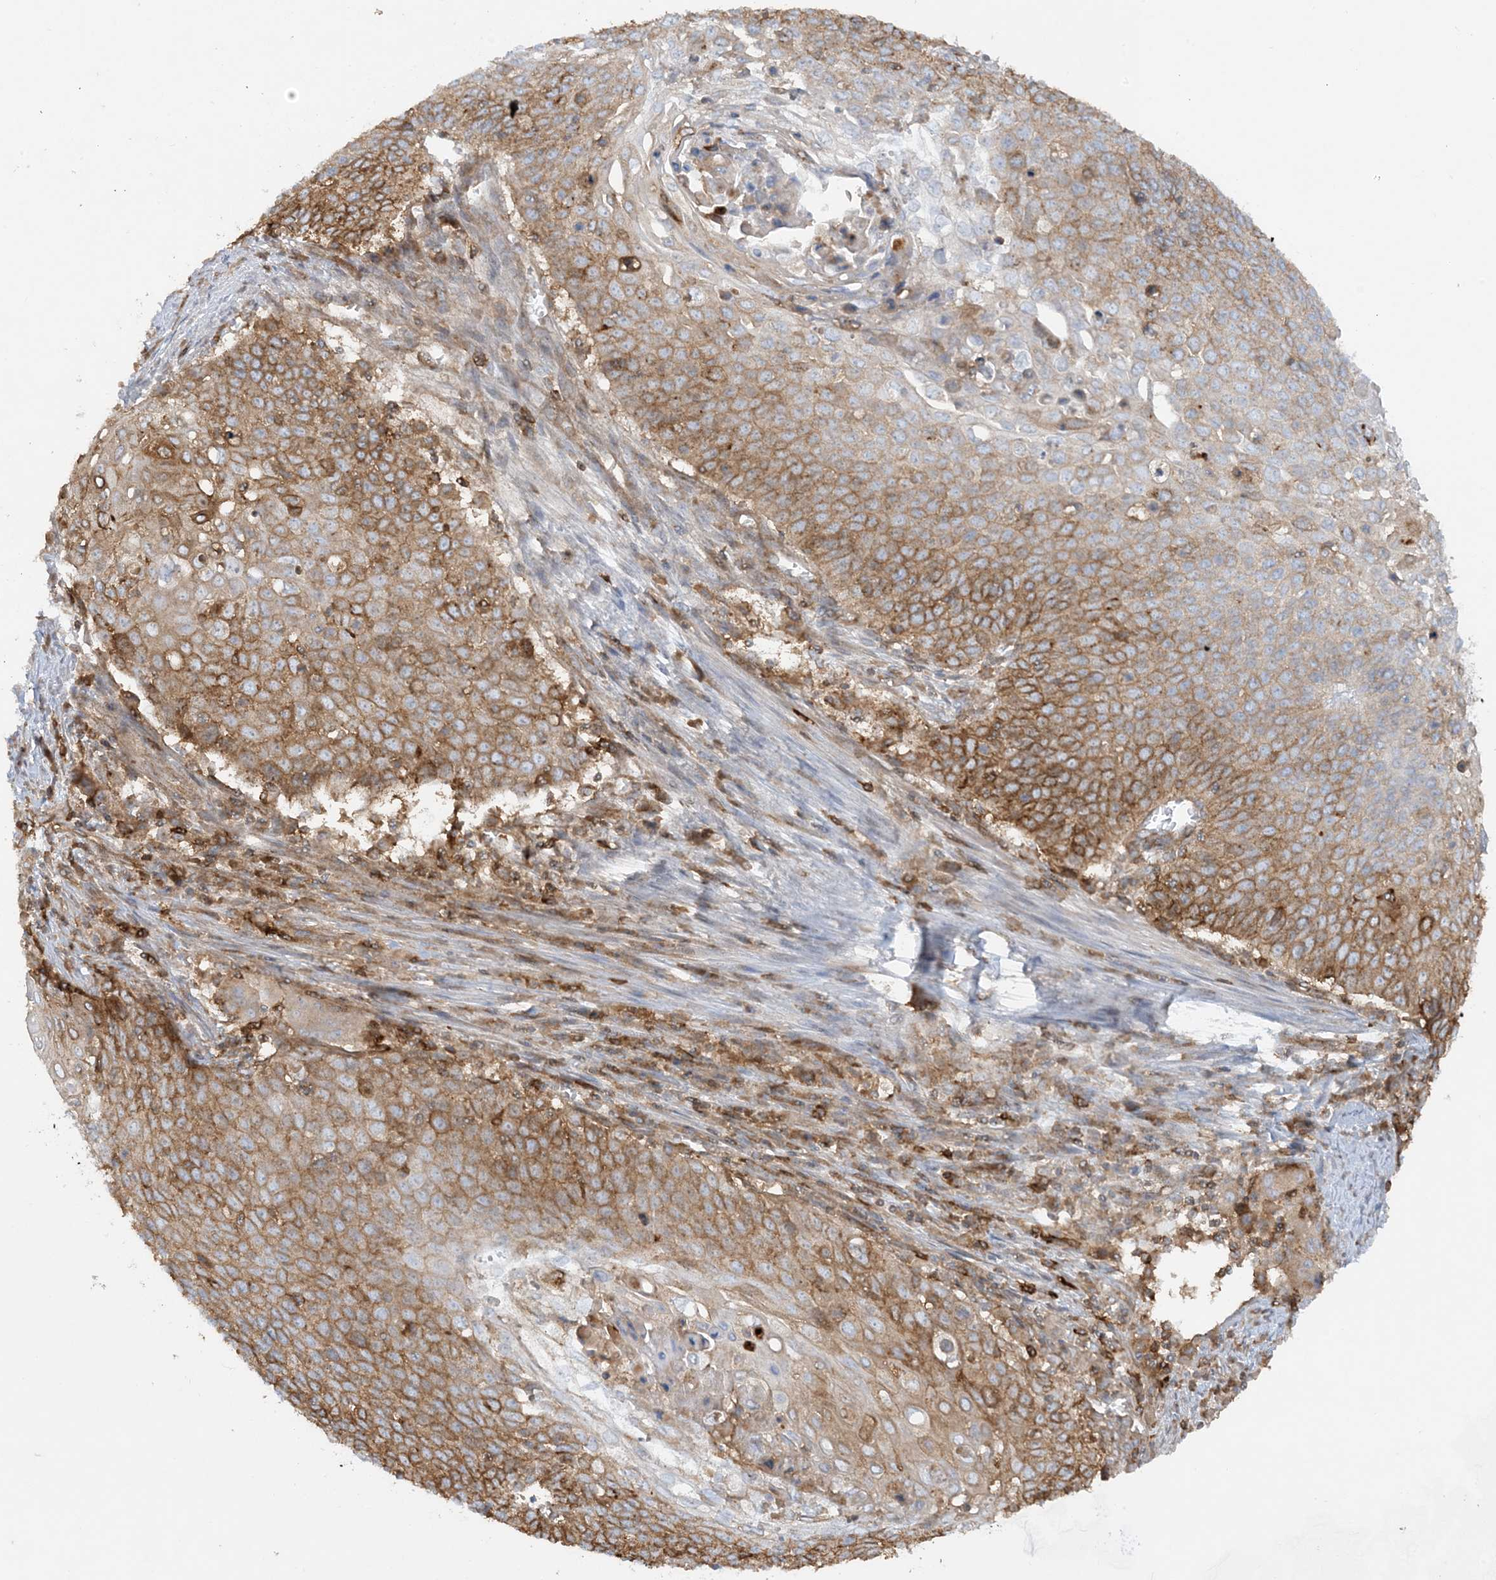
{"staining": {"intensity": "moderate", "quantity": ">75%", "location": "cytoplasmic/membranous"}, "tissue": "cervical cancer", "cell_type": "Tumor cells", "image_type": "cancer", "snomed": [{"axis": "morphology", "description": "Squamous cell carcinoma, NOS"}, {"axis": "topography", "description": "Cervix"}], "caption": "Immunohistochemical staining of squamous cell carcinoma (cervical) demonstrates medium levels of moderate cytoplasmic/membranous protein staining in about >75% of tumor cells.", "gene": "HLA-E", "patient": {"sex": "female", "age": 39}}